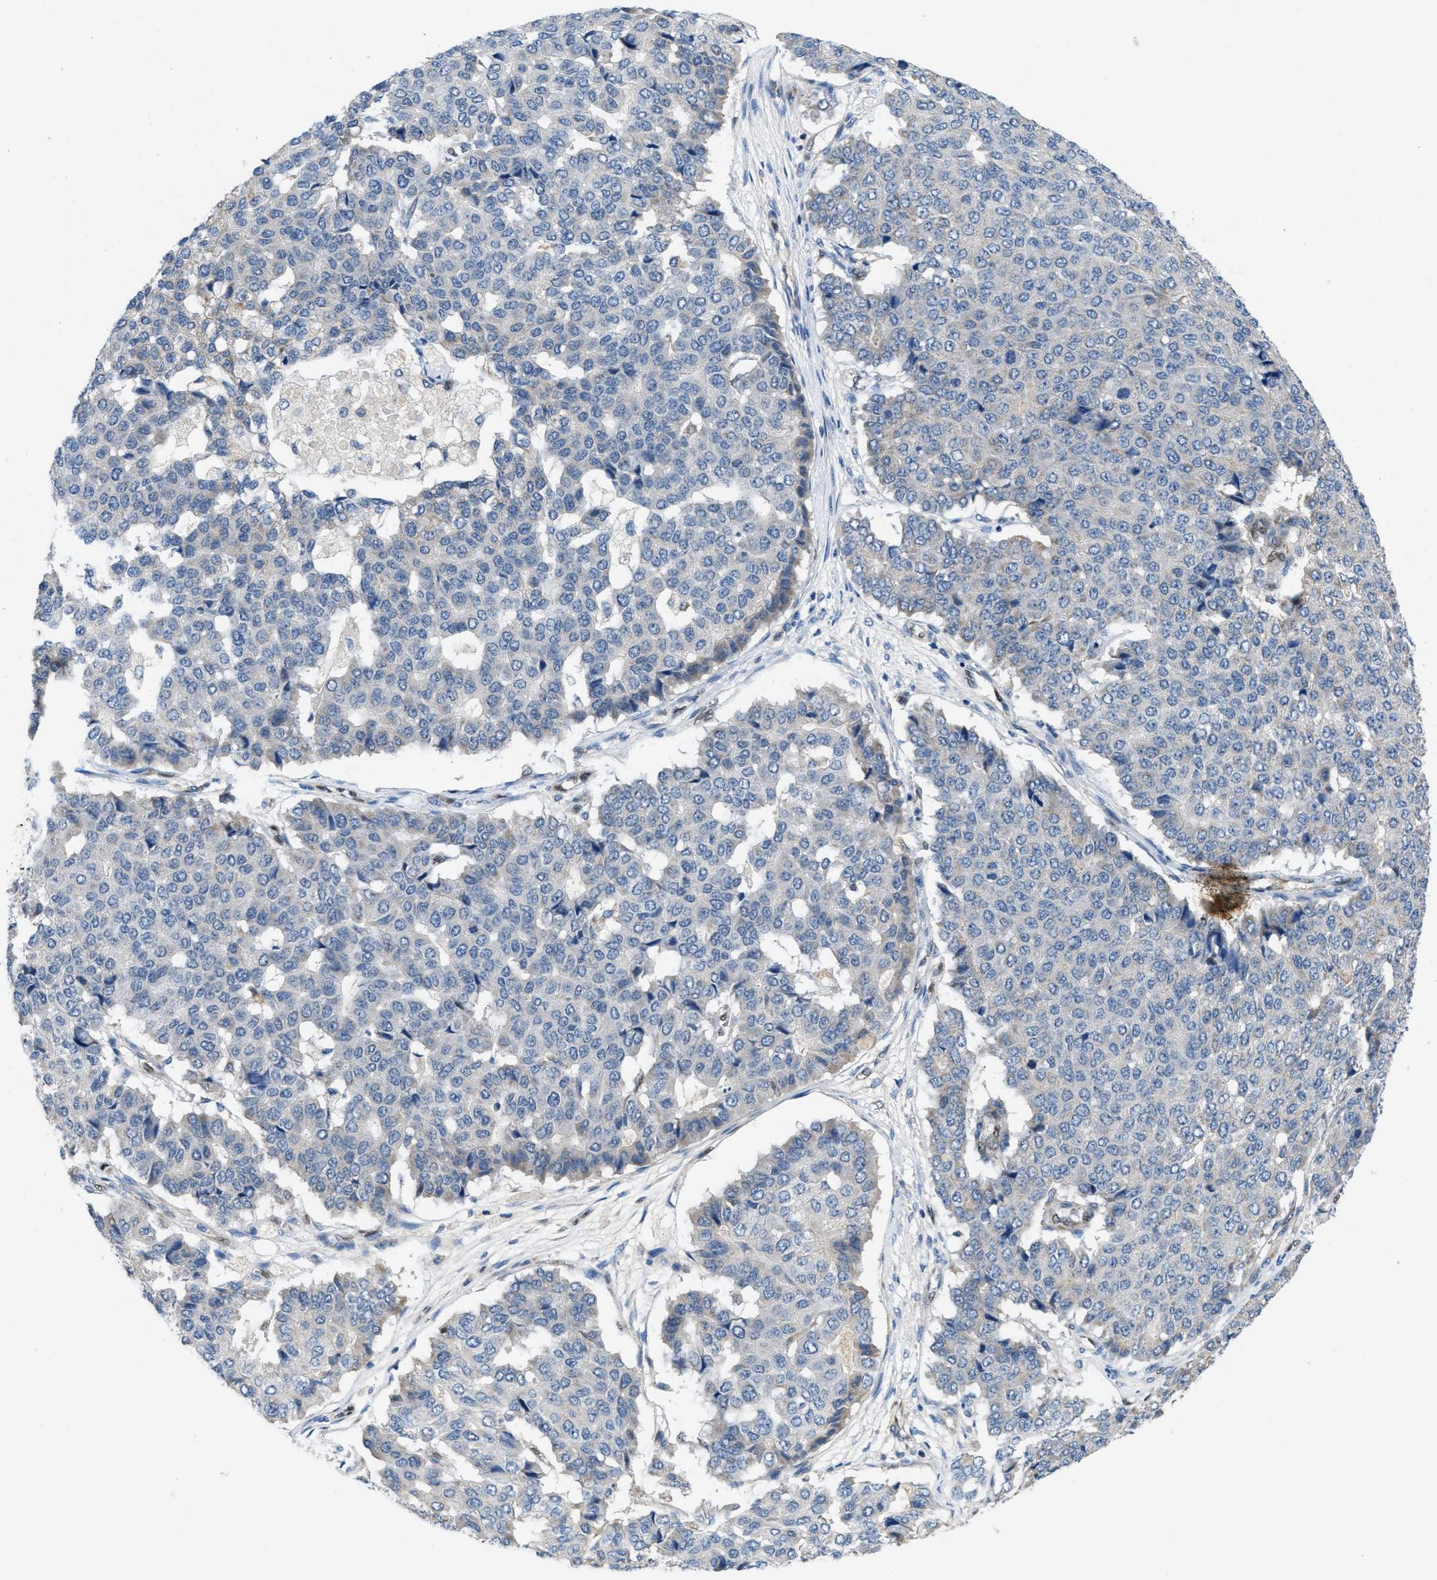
{"staining": {"intensity": "negative", "quantity": "none", "location": "none"}, "tissue": "pancreatic cancer", "cell_type": "Tumor cells", "image_type": "cancer", "snomed": [{"axis": "morphology", "description": "Adenocarcinoma, NOS"}, {"axis": "topography", "description": "Pancreas"}], "caption": "The micrograph shows no significant staining in tumor cells of adenocarcinoma (pancreatic).", "gene": "PNKD", "patient": {"sex": "male", "age": 50}}